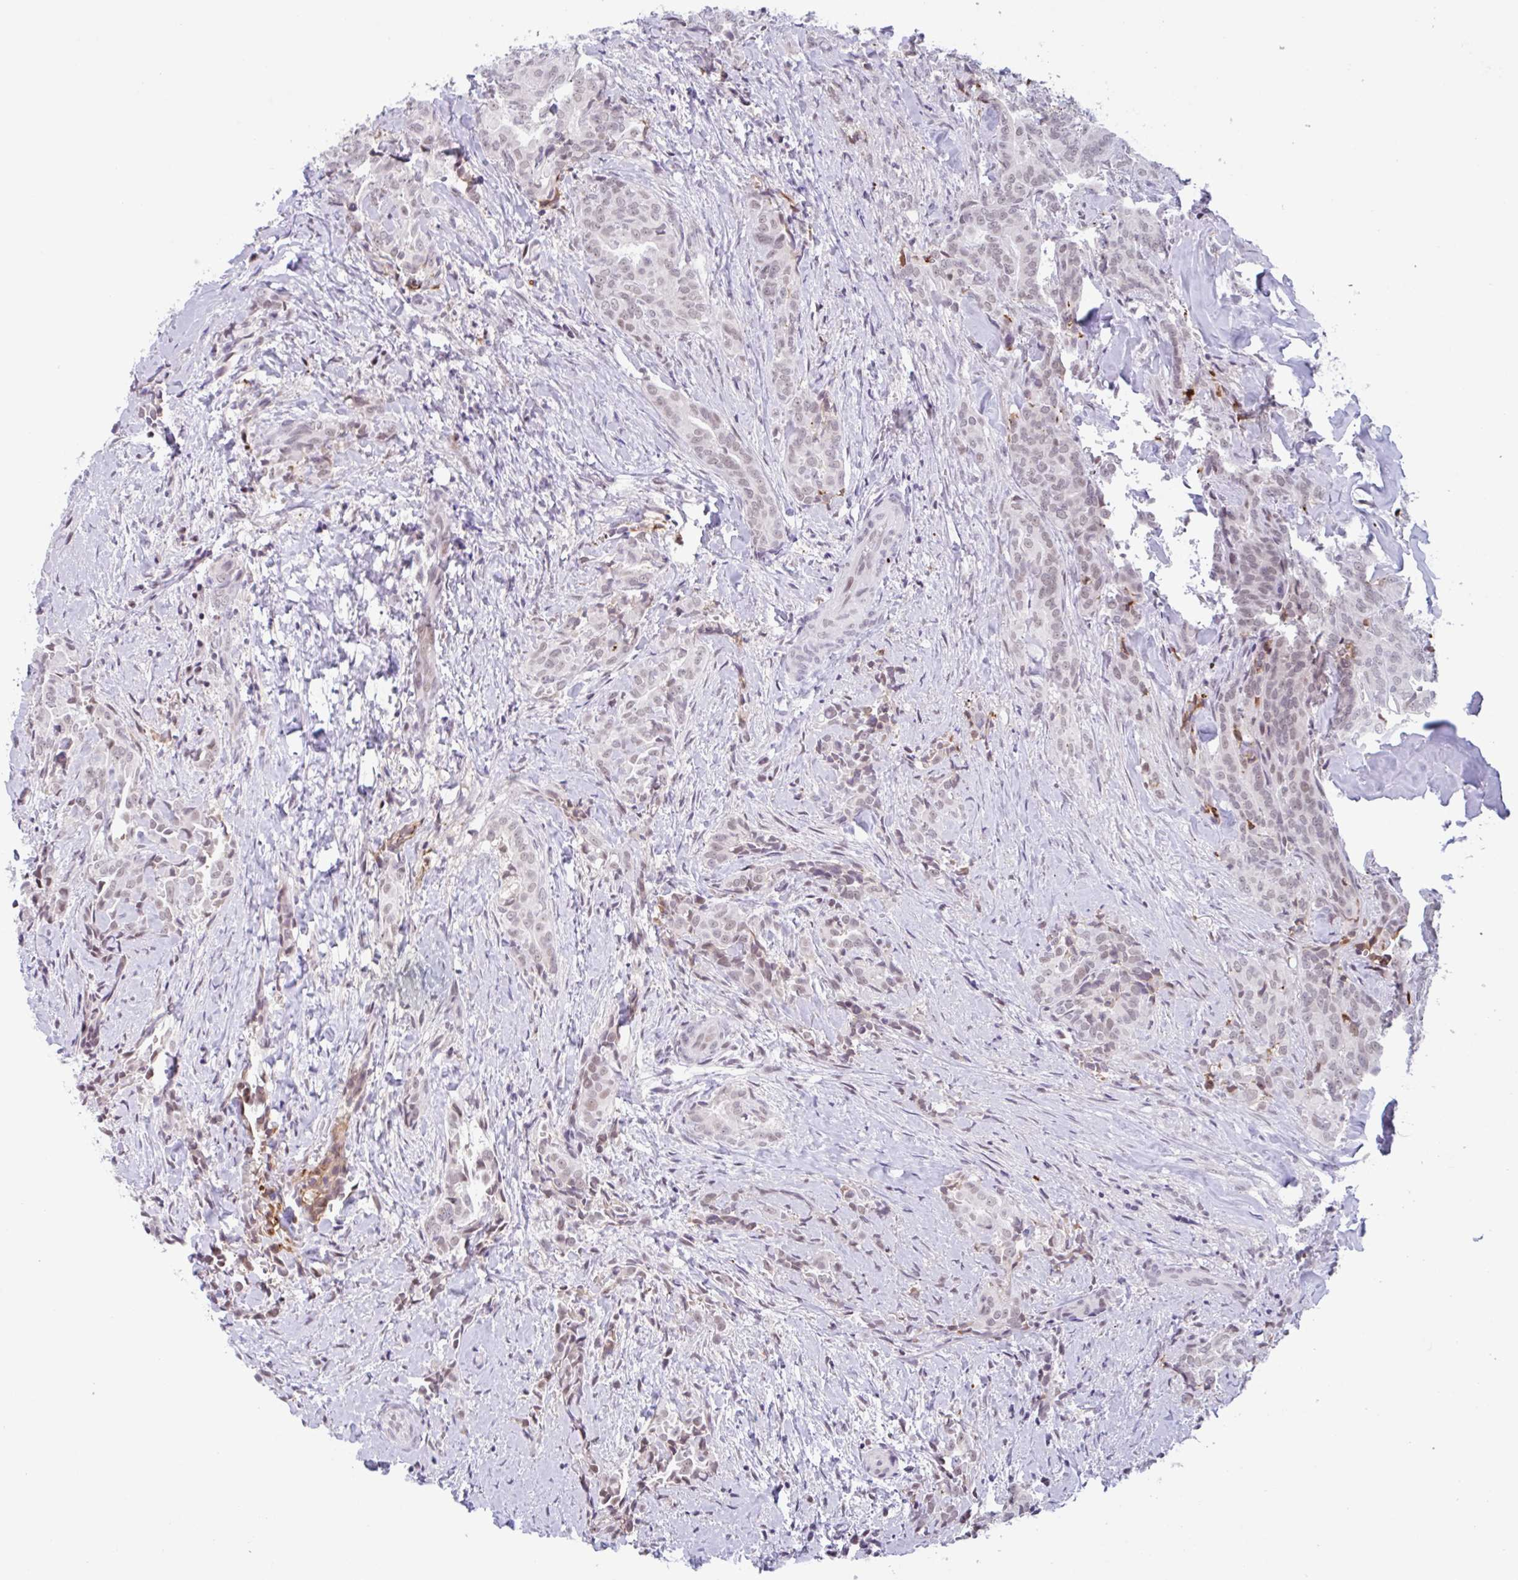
{"staining": {"intensity": "weak", "quantity": ">75%", "location": "nuclear"}, "tissue": "thyroid cancer", "cell_type": "Tumor cells", "image_type": "cancer", "snomed": [{"axis": "morphology", "description": "Papillary adenocarcinoma, NOS"}, {"axis": "topography", "description": "Thyroid gland"}], "caption": "A low amount of weak nuclear expression is seen in about >75% of tumor cells in thyroid papillary adenocarcinoma tissue.", "gene": "PLG", "patient": {"sex": "male", "age": 61}}